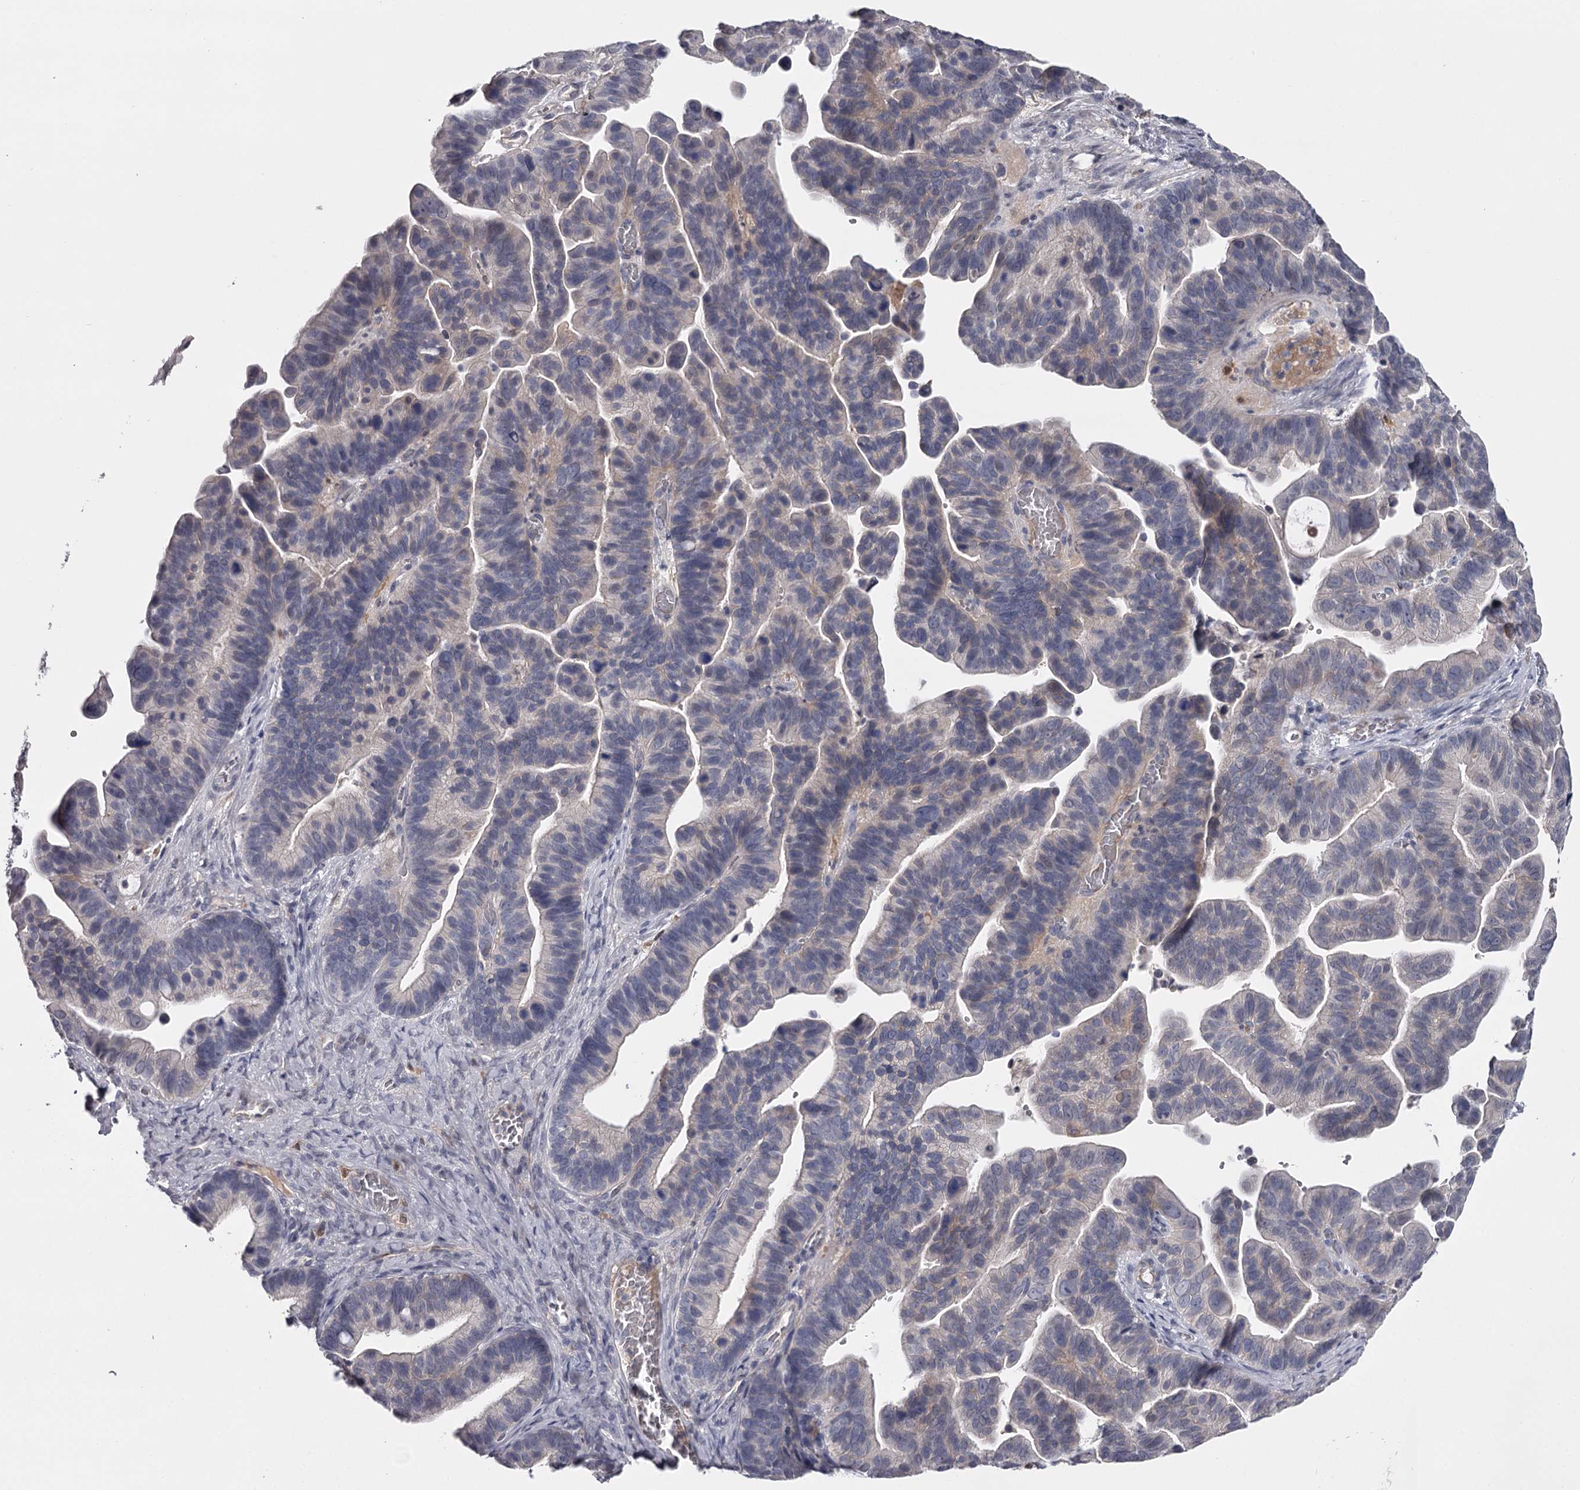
{"staining": {"intensity": "negative", "quantity": "none", "location": "none"}, "tissue": "ovarian cancer", "cell_type": "Tumor cells", "image_type": "cancer", "snomed": [{"axis": "morphology", "description": "Cystadenocarcinoma, serous, NOS"}, {"axis": "topography", "description": "Ovary"}], "caption": "The histopathology image displays no significant staining in tumor cells of ovarian cancer (serous cystadenocarcinoma). The staining is performed using DAB brown chromogen with nuclei counter-stained in using hematoxylin.", "gene": "FDXACB1", "patient": {"sex": "female", "age": 56}}